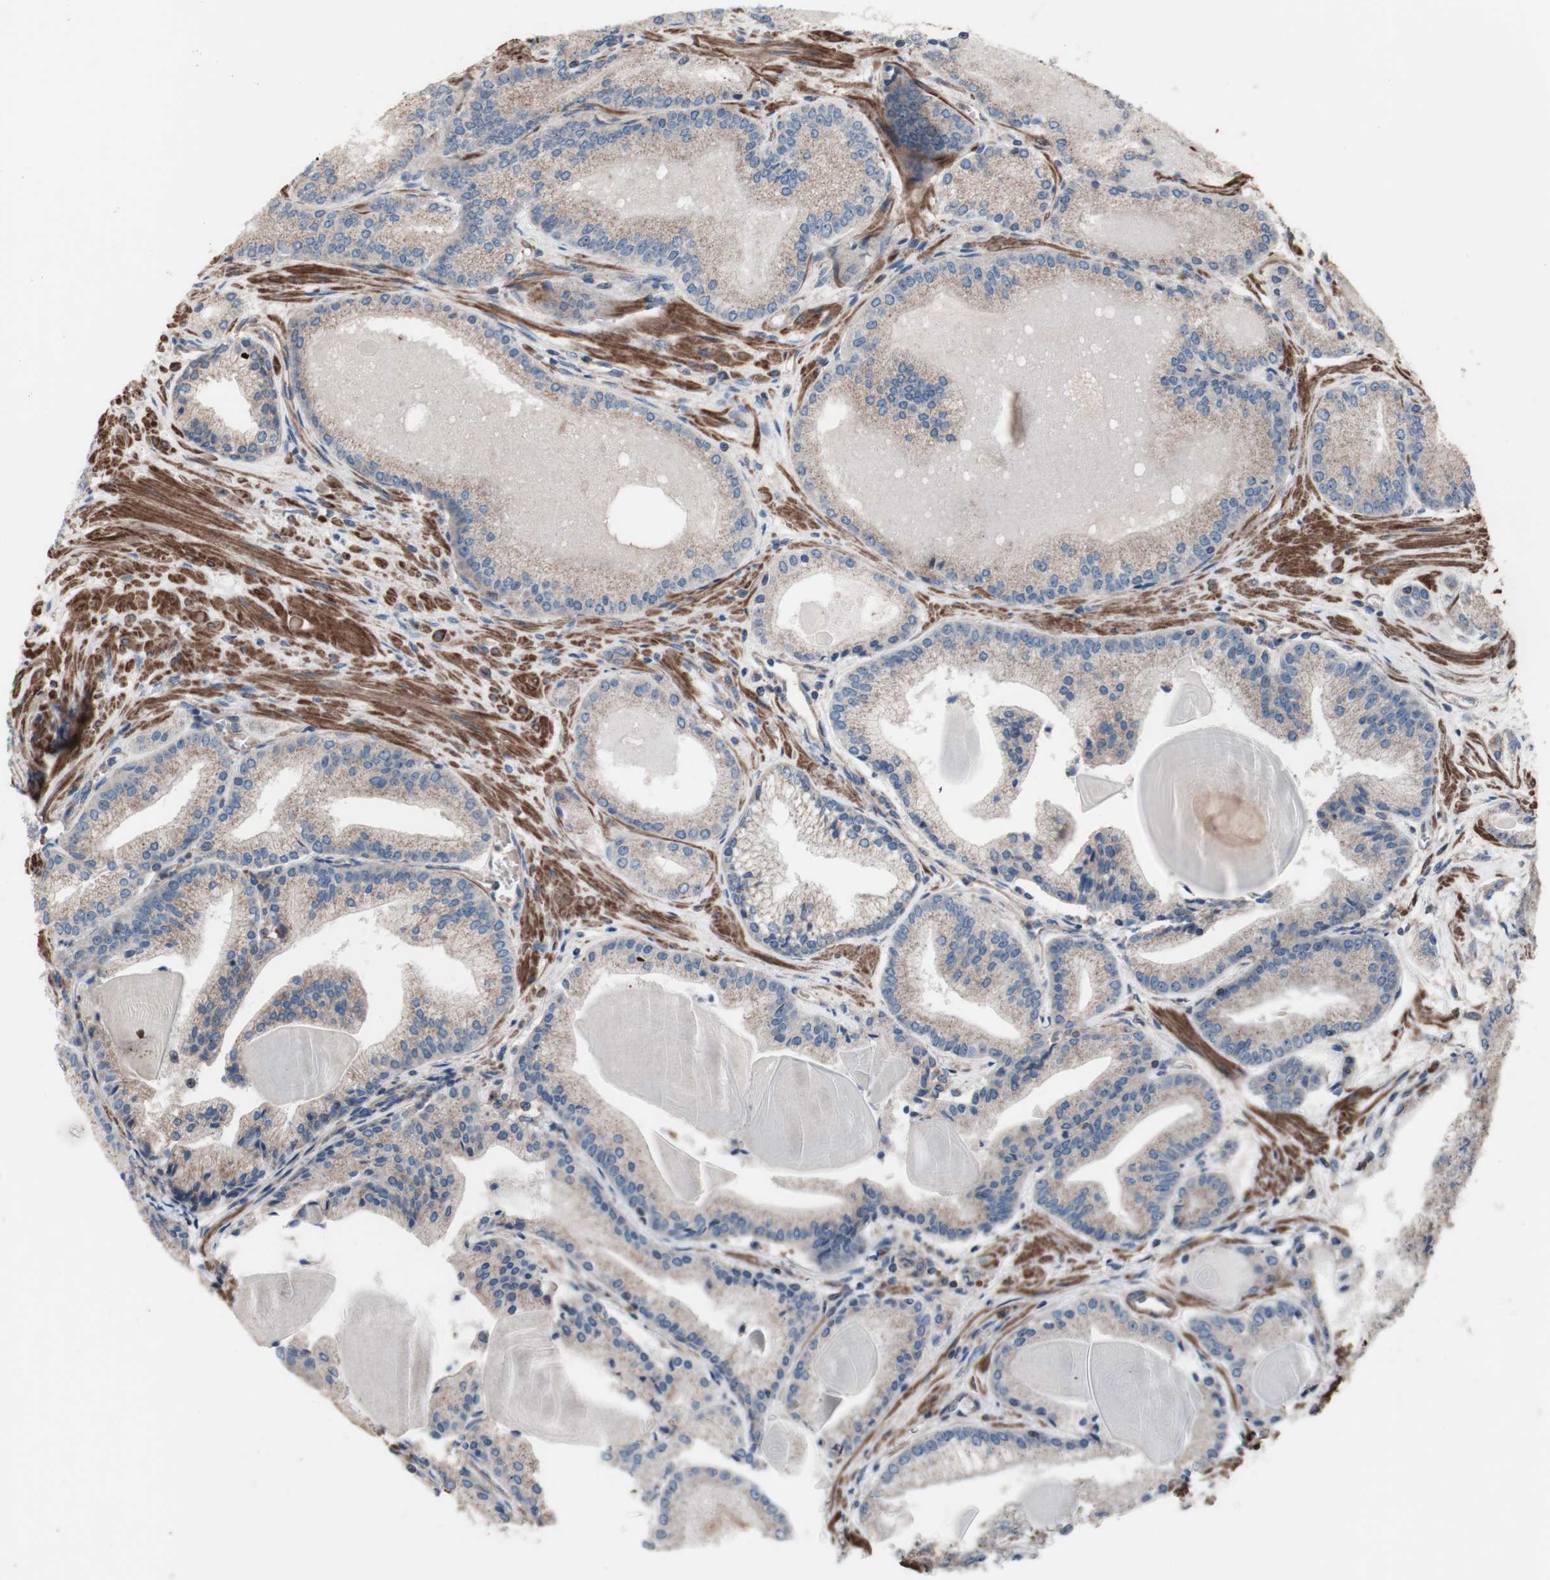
{"staining": {"intensity": "weak", "quantity": ">75%", "location": "cytoplasmic/membranous"}, "tissue": "prostate cancer", "cell_type": "Tumor cells", "image_type": "cancer", "snomed": [{"axis": "morphology", "description": "Adenocarcinoma, Low grade"}, {"axis": "topography", "description": "Prostate"}], "caption": "Immunohistochemical staining of prostate cancer (adenocarcinoma (low-grade)) shows low levels of weak cytoplasmic/membranous expression in approximately >75% of tumor cells. (DAB (3,3'-diaminobenzidine) IHC with brightfield microscopy, high magnification).", "gene": "COPB1", "patient": {"sex": "male", "age": 59}}